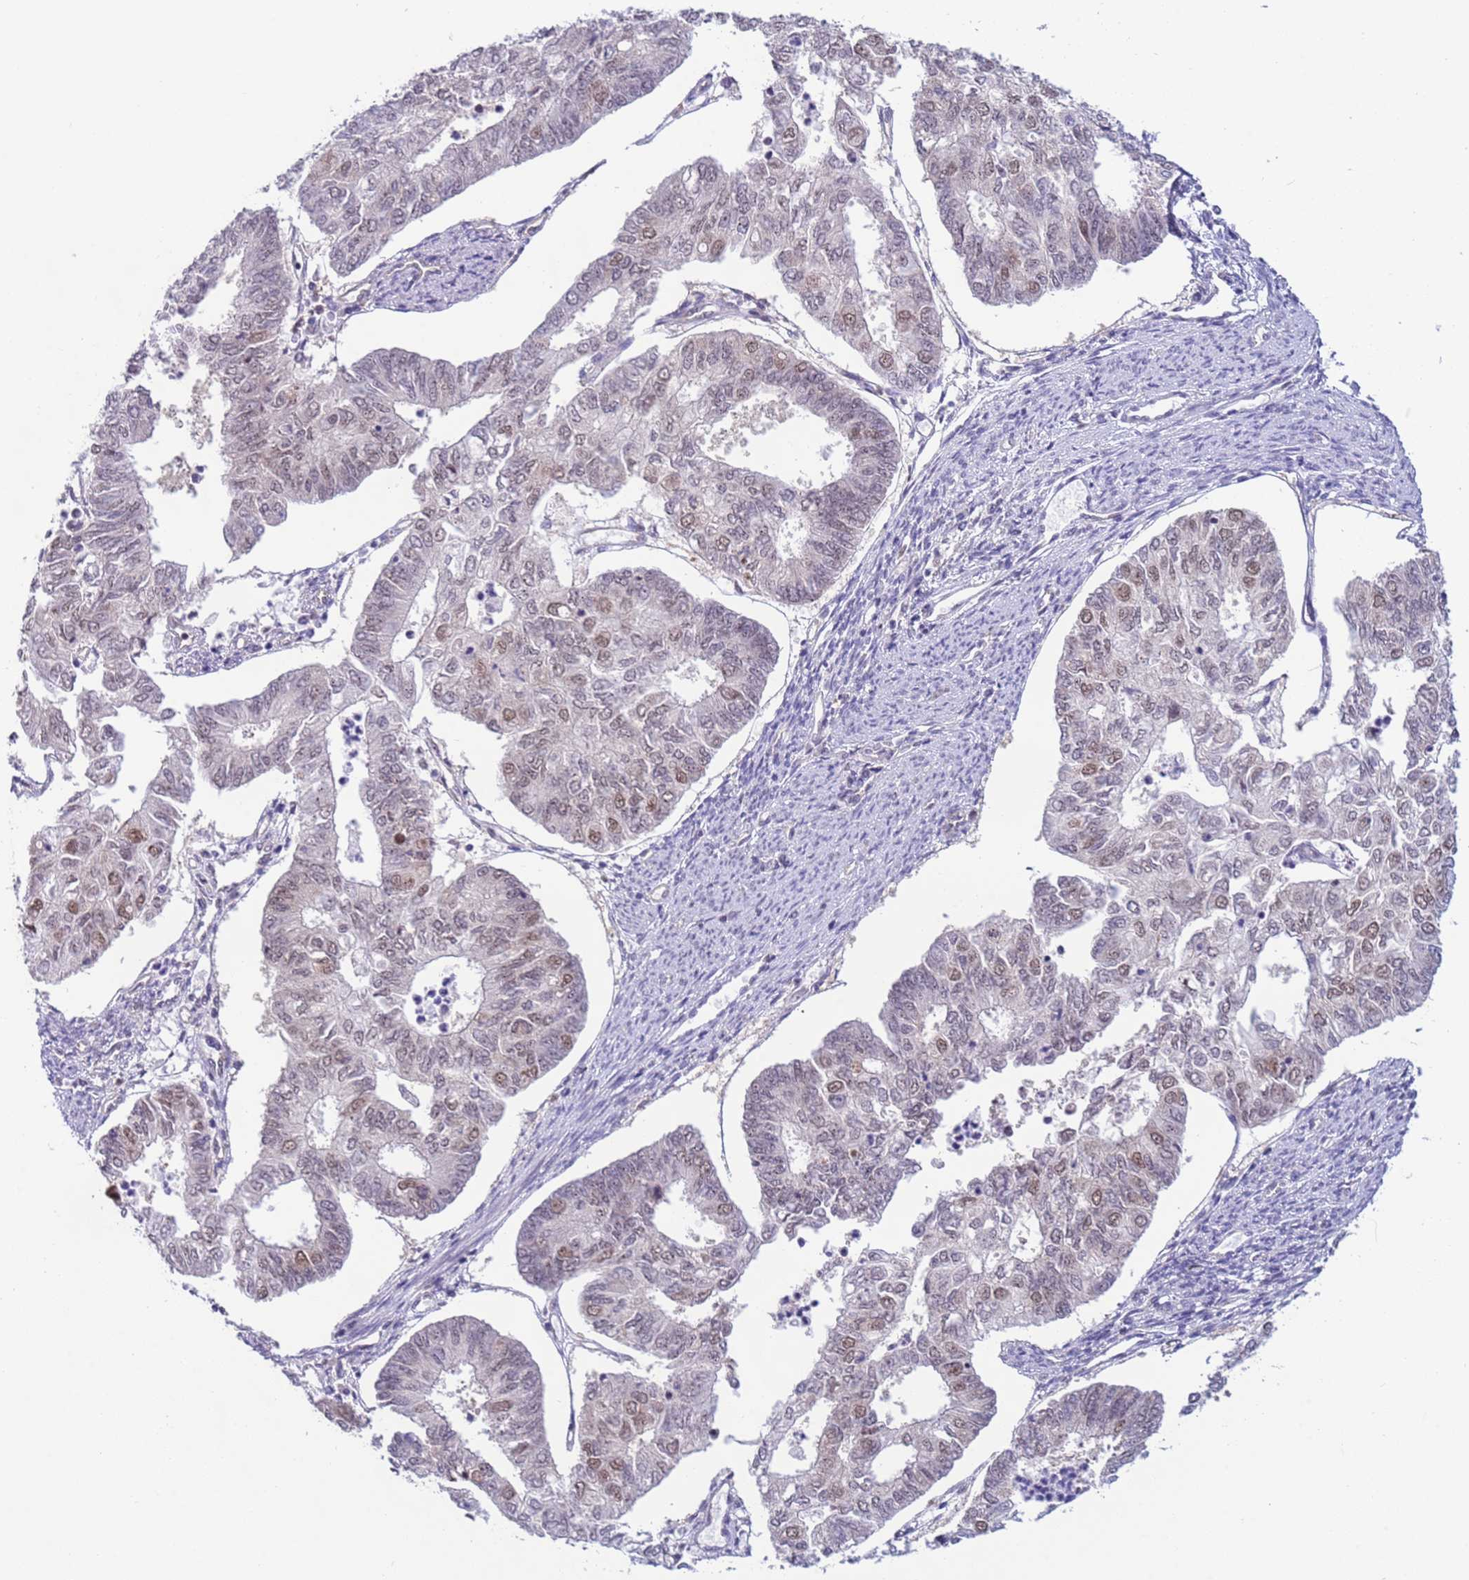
{"staining": {"intensity": "weak", "quantity": "<25%", "location": "nuclear"}, "tissue": "endometrial cancer", "cell_type": "Tumor cells", "image_type": "cancer", "snomed": [{"axis": "morphology", "description": "Adenocarcinoma, NOS"}, {"axis": "topography", "description": "Endometrium"}], "caption": "Endometrial cancer was stained to show a protein in brown. There is no significant staining in tumor cells.", "gene": "PRPF6", "patient": {"sex": "female", "age": 68}}